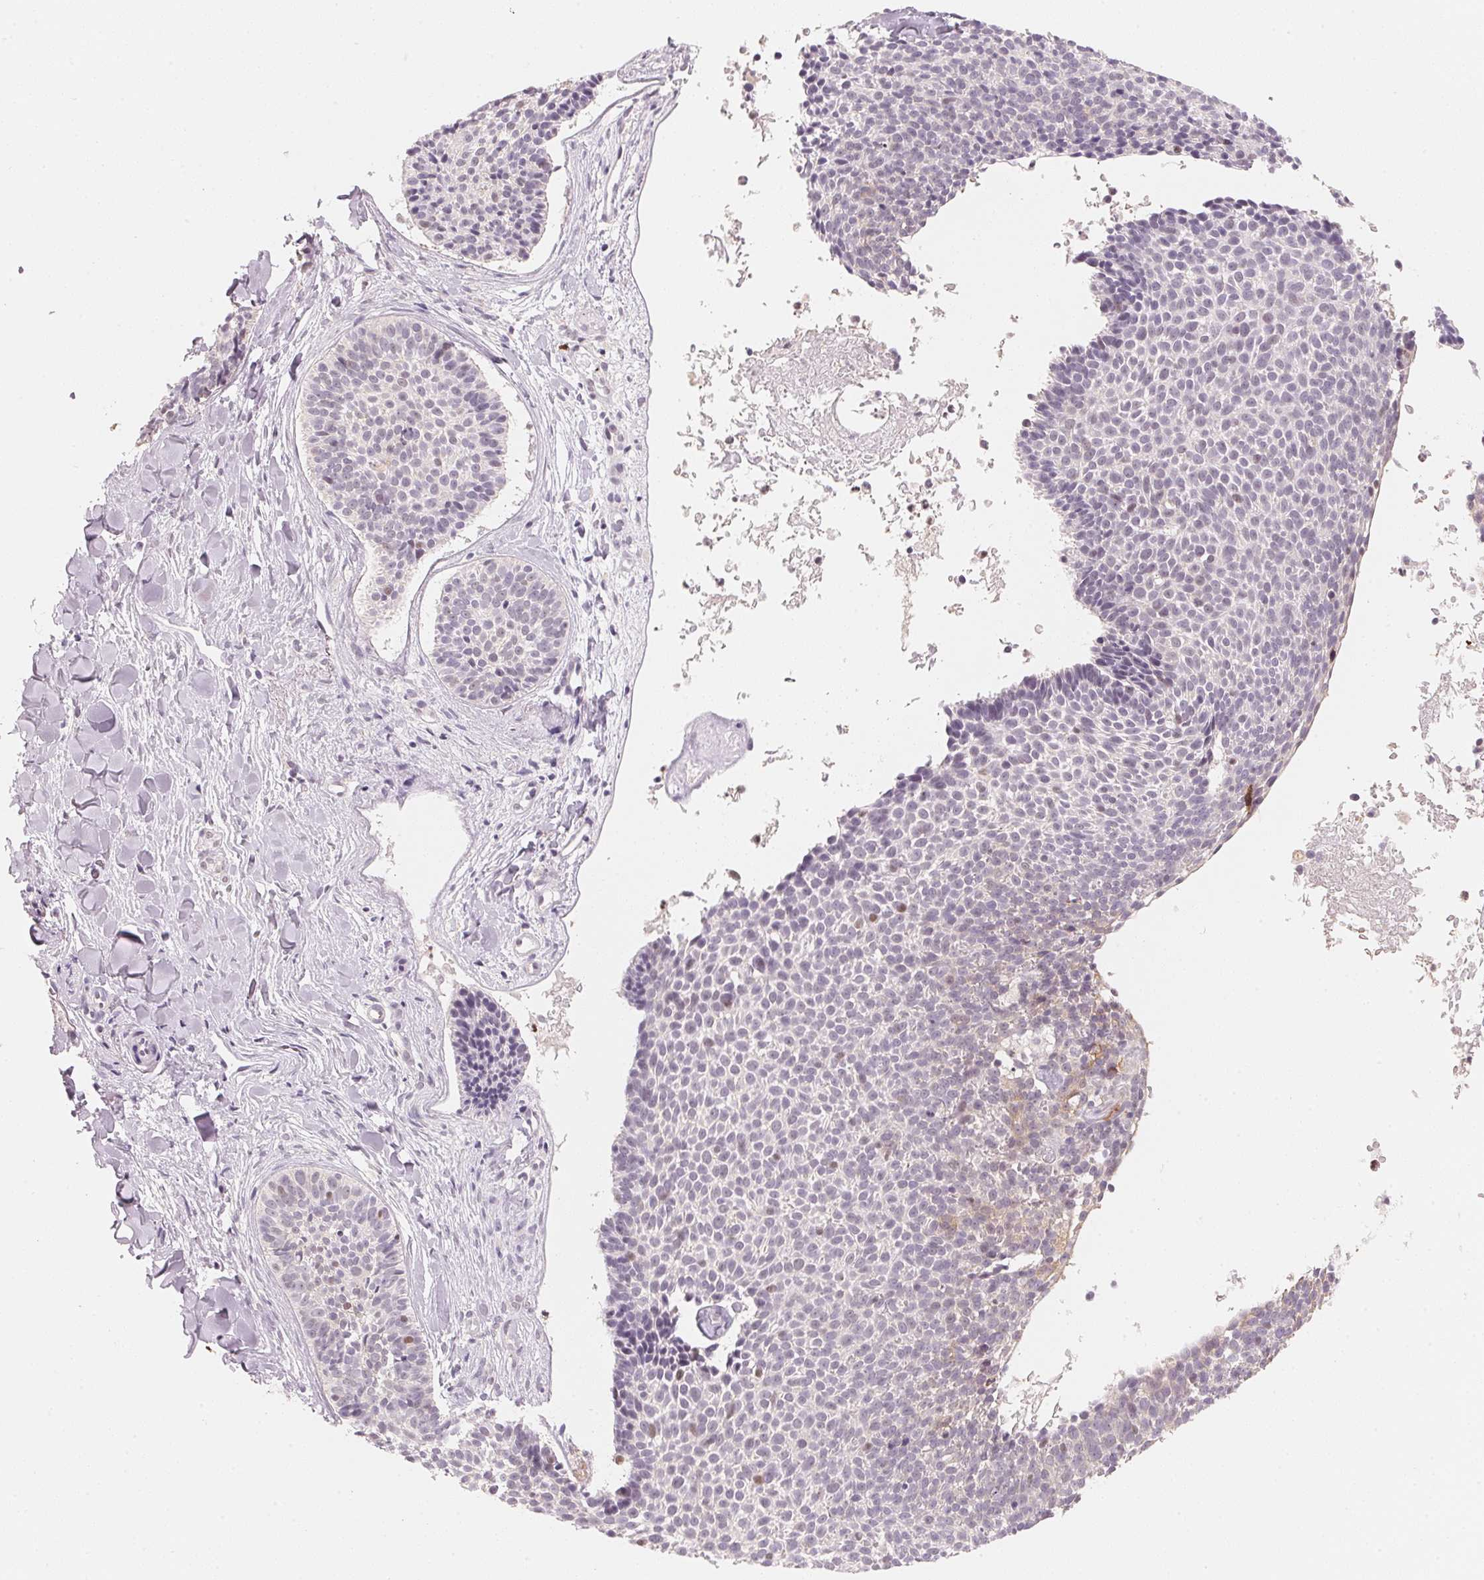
{"staining": {"intensity": "negative", "quantity": "none", "location": "none"}, "tissue": "skin cancer", "cell_type": "Tumor cells", "image_type": "cancer", "snomed": [{"axis": "morphology", "description": "Basal cell carcinoma"}, {"axis": "topography", "description": "Skin"}], "caption": "This is an immunohistochemistry (IHC) histopathology image of human skin cancer (basal cell carcinoma). There is no positivity in tumor cells.", "gene": "ARHGAP22", "patient": {"sex": "male", "age": 82}}